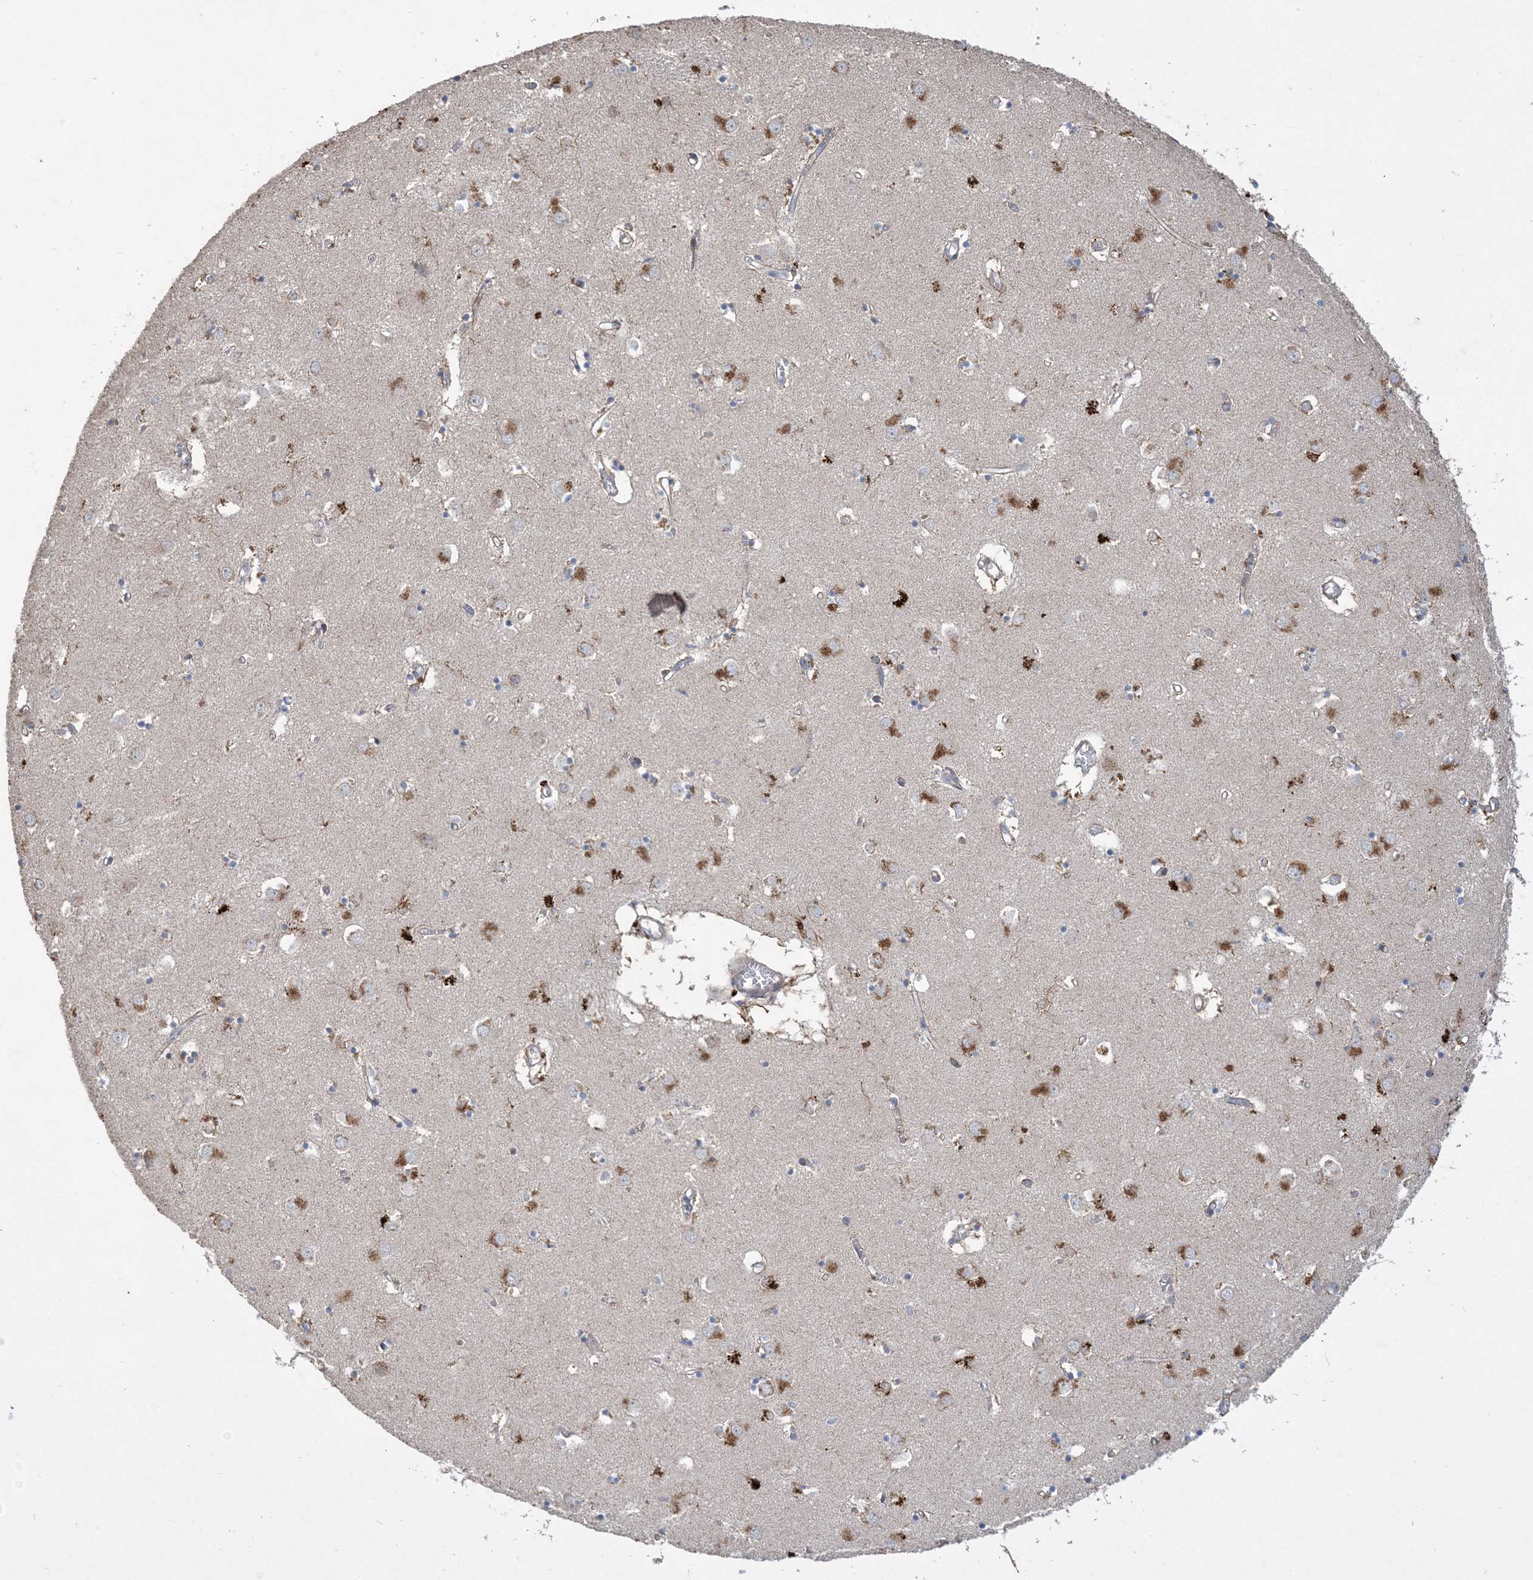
{"staining": {"intensity": "weak", "quantity": "<25%", "location": "cytoplasmic/membranous"}, "tissue": "caudate", "cell_type": "Glial cells", "image_type": "normal", "snomed": [{"axis": "morphology", "description": "Normal tissue, NOS"}, {"axis": "topography", "description": "Lateral ventricle wall"}], "caption": "Immunohistochemical staining of unremarkable caudate shows no significant expression in glial cells. (Stains: DAB IHC with hematoxylin counter stain, Microscopy: brightfield microscopy at high magnification).", "gene": "MASP2", "patient": {"sex": "male", "age": 70}}